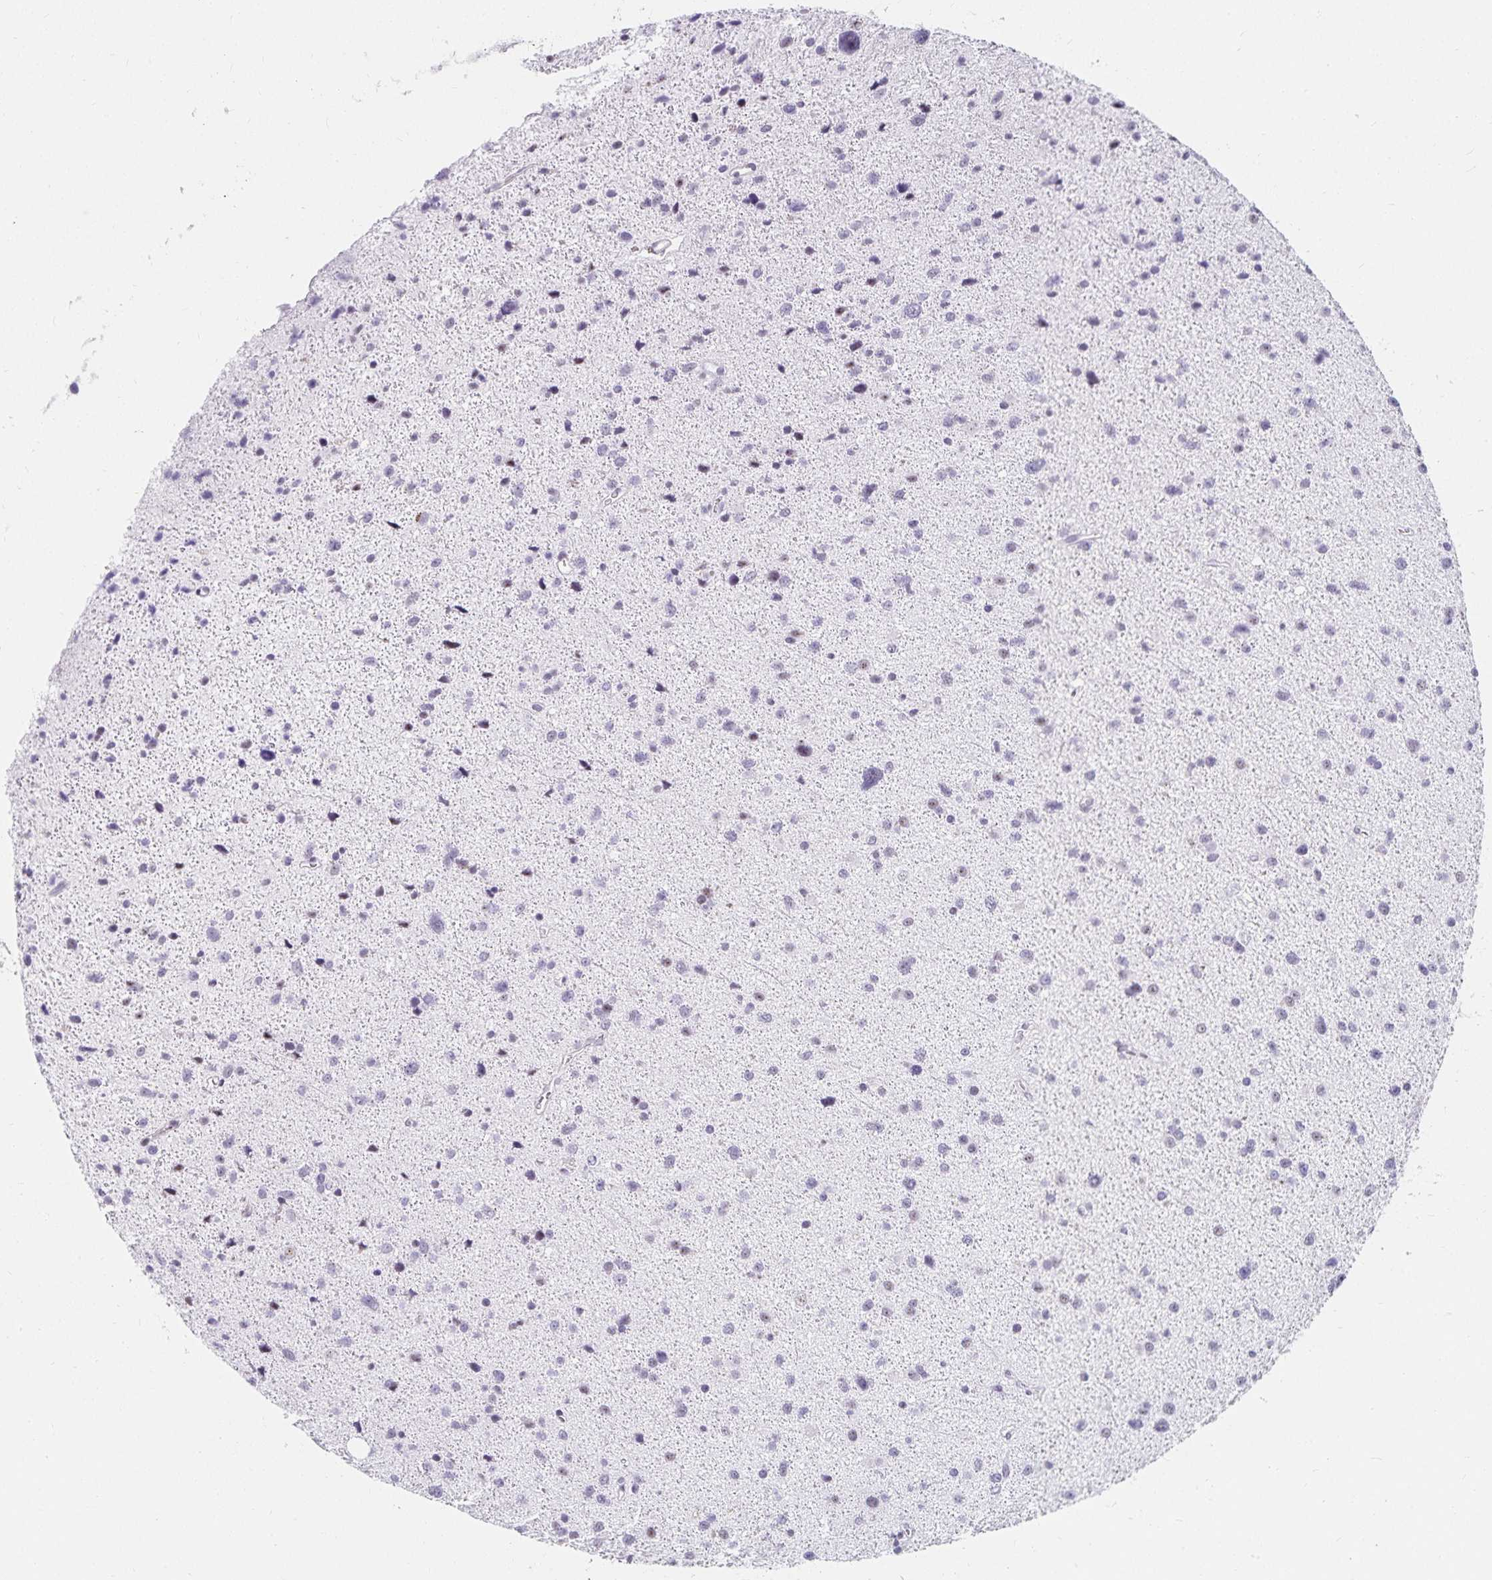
{"staining": {"intensity": "negative", "quantity": "none", "location": "none"}, "tissue": "glioma", "cell_type": "Tumor cells", "image_type": "cancer", "snomed": [{"axis": "morphology", "description": "Glioma, malignant, Low grade"}, {"axis": "topography", "description": "Brain"}], "caption": "Tumor cells are negative for protein expression in human glioma. (DAB (3,3'-diaminobenzidine) immunohistochemistry (IHC) visualized using brightfield microscopy, high magnification).", "gene": "C20orf85", "patient": {"sex": "female", "age": 55}}